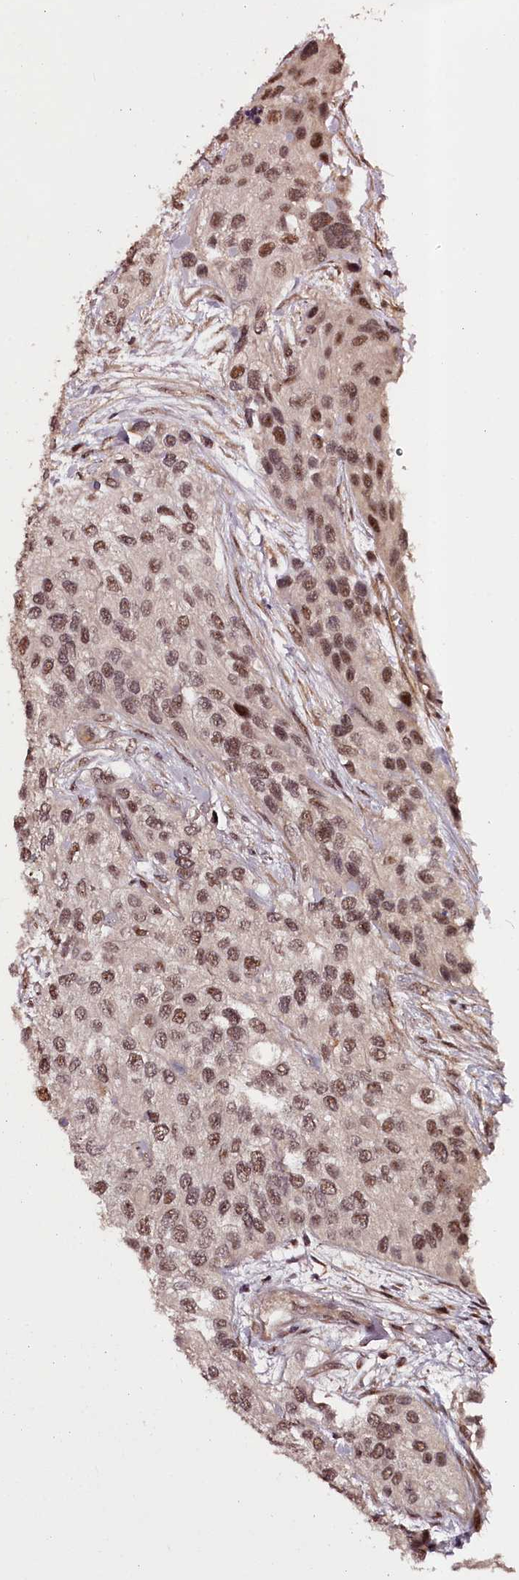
{"staining": {"intensity": "moderate", "quantity": ">75%", "location": "nuclear"}, "tissue": "urothelial cancer", "cell_type": "Tumor cells", "image_type": "cancer", "snomed": [{"axis": "morphology", "description": "Normal tissue, NOS"}, {"axis": "morphology", "description": "Urothelial carcinoma, High grade"}, {"axis": "topography", "description": "Vascular tissue"}, {"axis": "topography", "description": "Urinary bladder"}], "caption": "Urothelial cancer stained with DAB immunohistochemistry (IHC) exhibits medium levels of moderate nuclear positivity in approximately >75% of tumor cells.", "gene": "MAML3", "patient": {"sex": "female", "age": 56}}